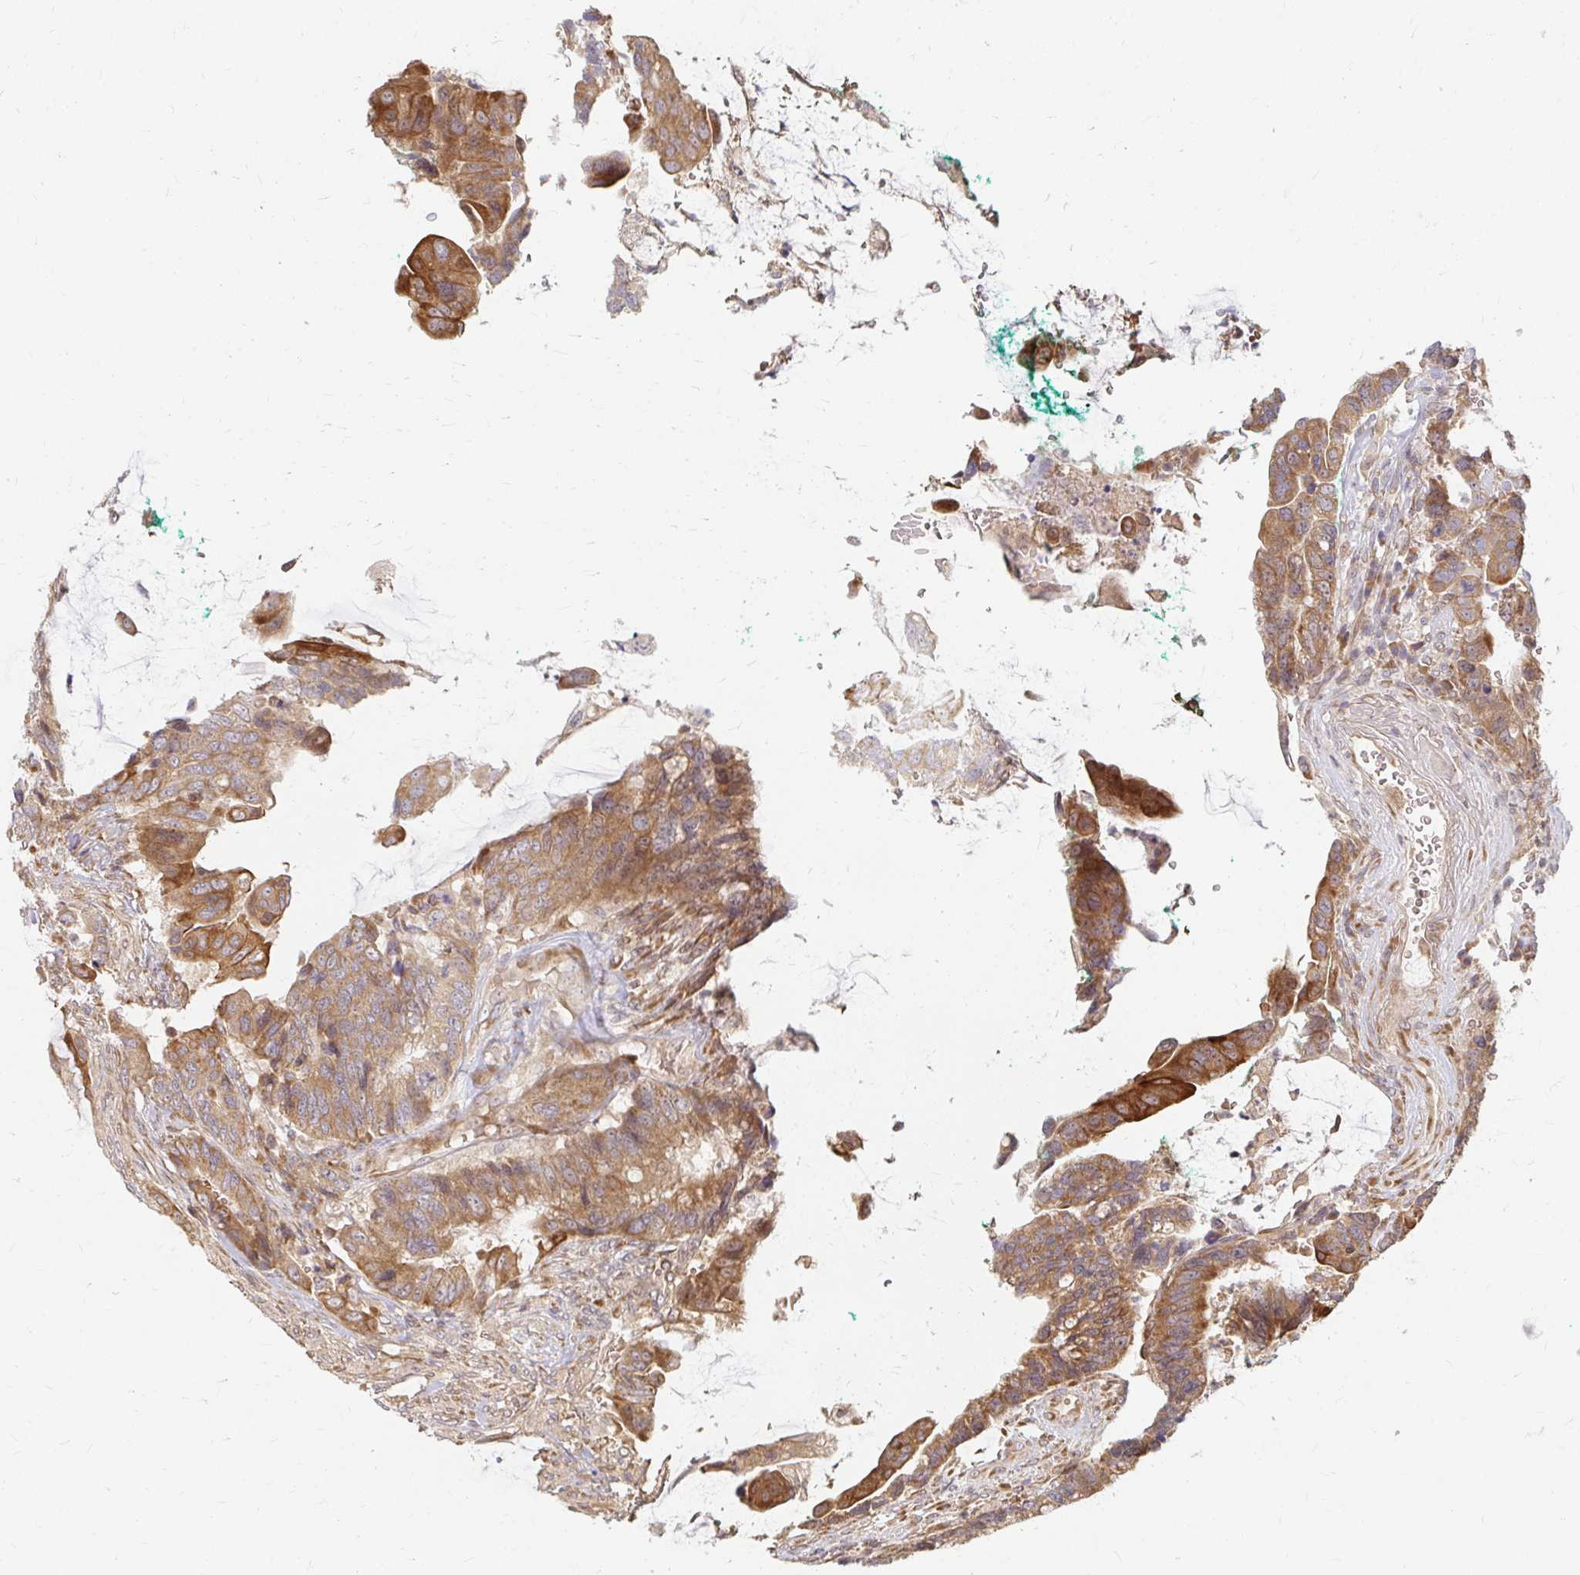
{"staining": {"intensity": "moderate", "quantity": ">75%", "location": "cytoplasmic/membranous"}, "tissue": "colorectal cancer", "cell_type": "Tumor cells", "image_type": "cancer", "snomed": [{"axis": "morphology", "description": "Adenocarcinoma, NOS"}, {"axis": "topography", "description": "Rectum"}], "caption": "Human colorectal cancer (adenocarcinoma) stained with a protein marker exhibits moderate staining in tumor cells.", "gene": "CAST", "patient": {"sex": "female", "age": 59}}